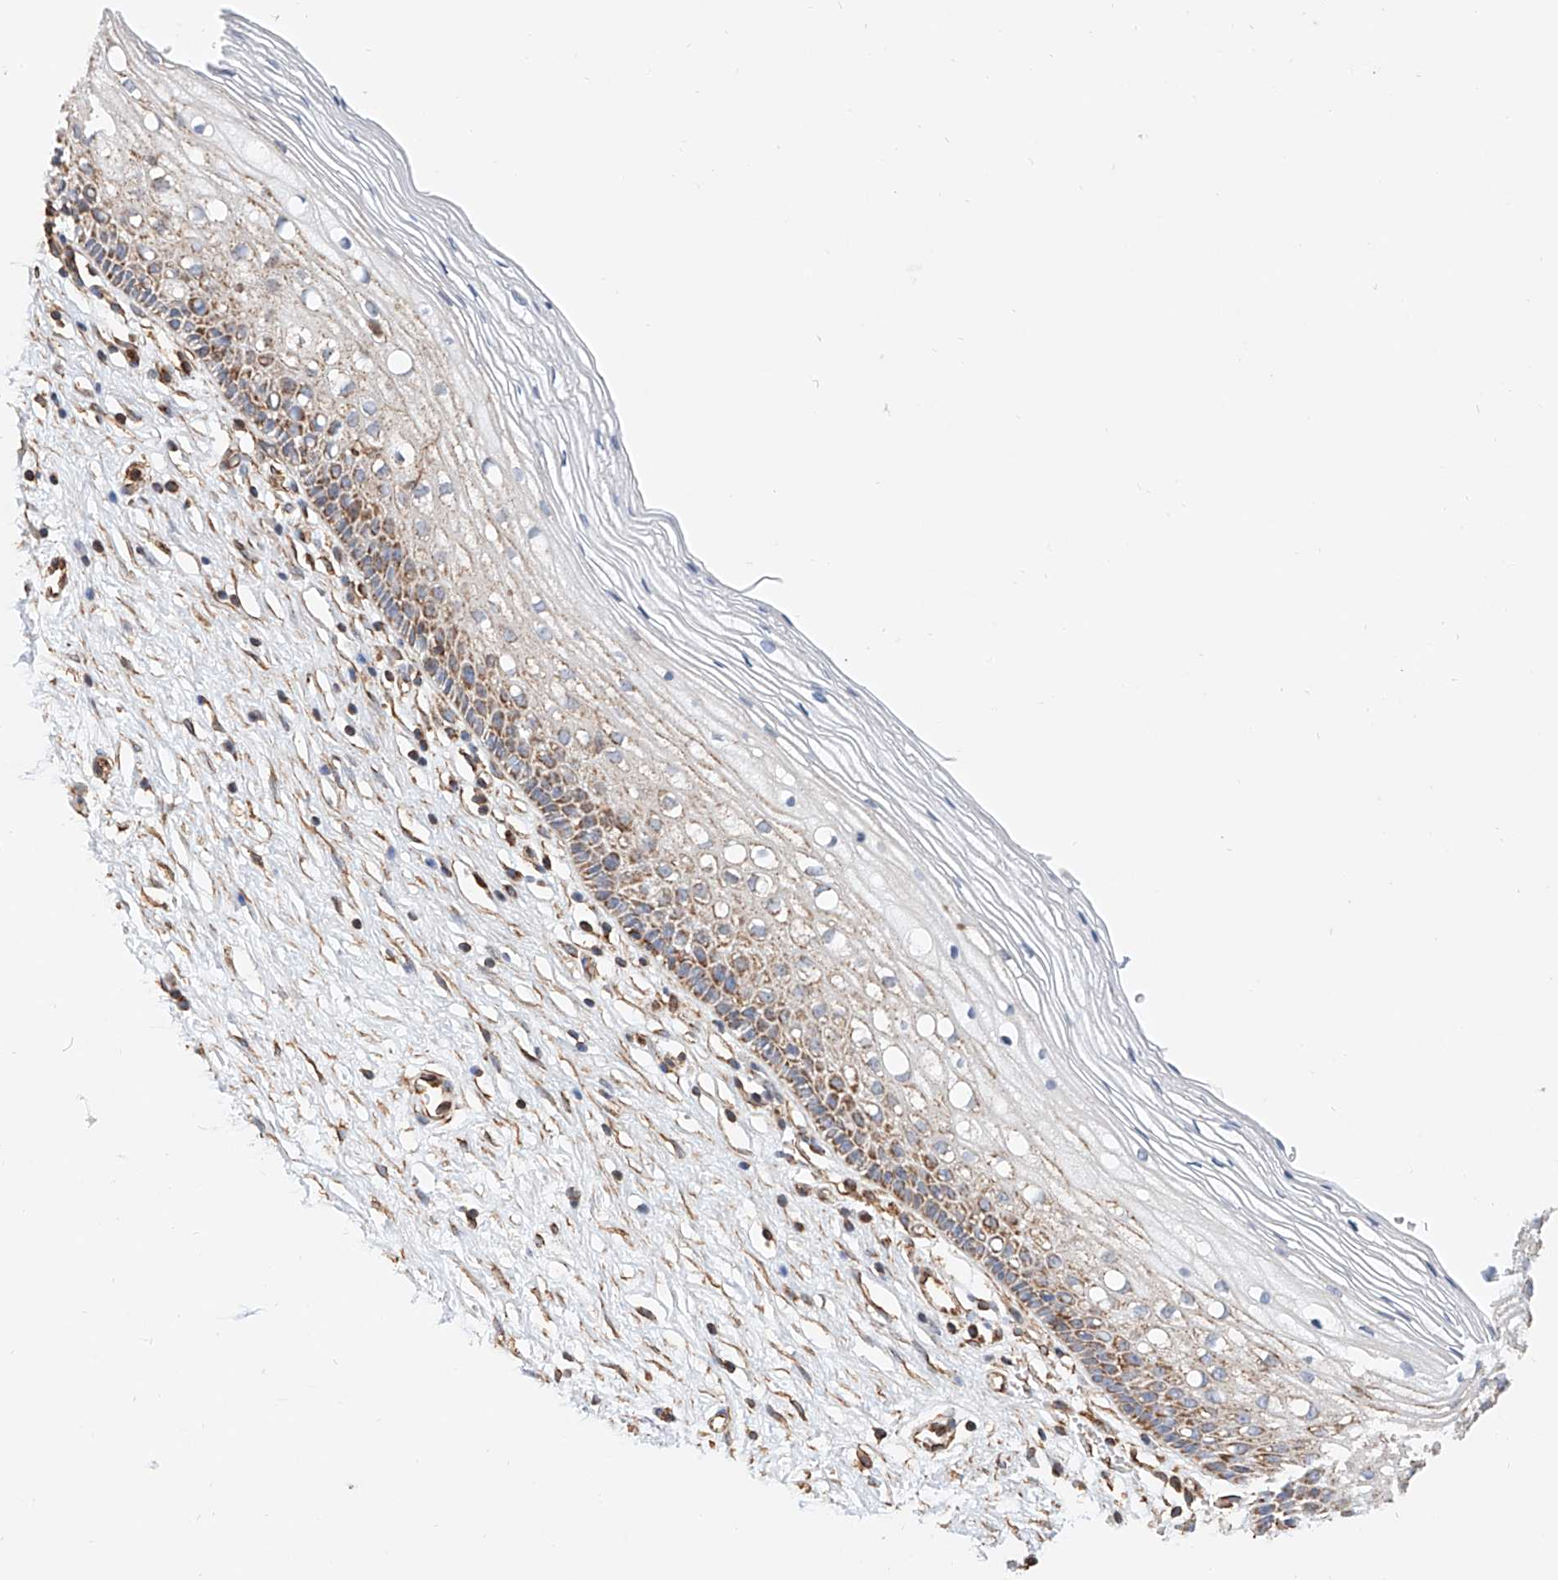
{"staining": {"intensity": "moderate", "quantity": ">75%", "location": "cytoplasmic/membranous"}, "tissue": "cervix", "cell_type": "Glandular cells", "image_type": "normal", "snomed": [{"axis": "morphology", "description": "Normal tissue, NOS"}, {"axis": "topography", "description": "Cervix"}], "caption": "About >75% of glandular cells in unremarkable human cervix demonstrate moderate cytoplasmic/membranous protein expression as visualized by brown immunohistochemical staining.", "gene": "NDUFV3", "patient": {"sex": "female", "age": 27}}